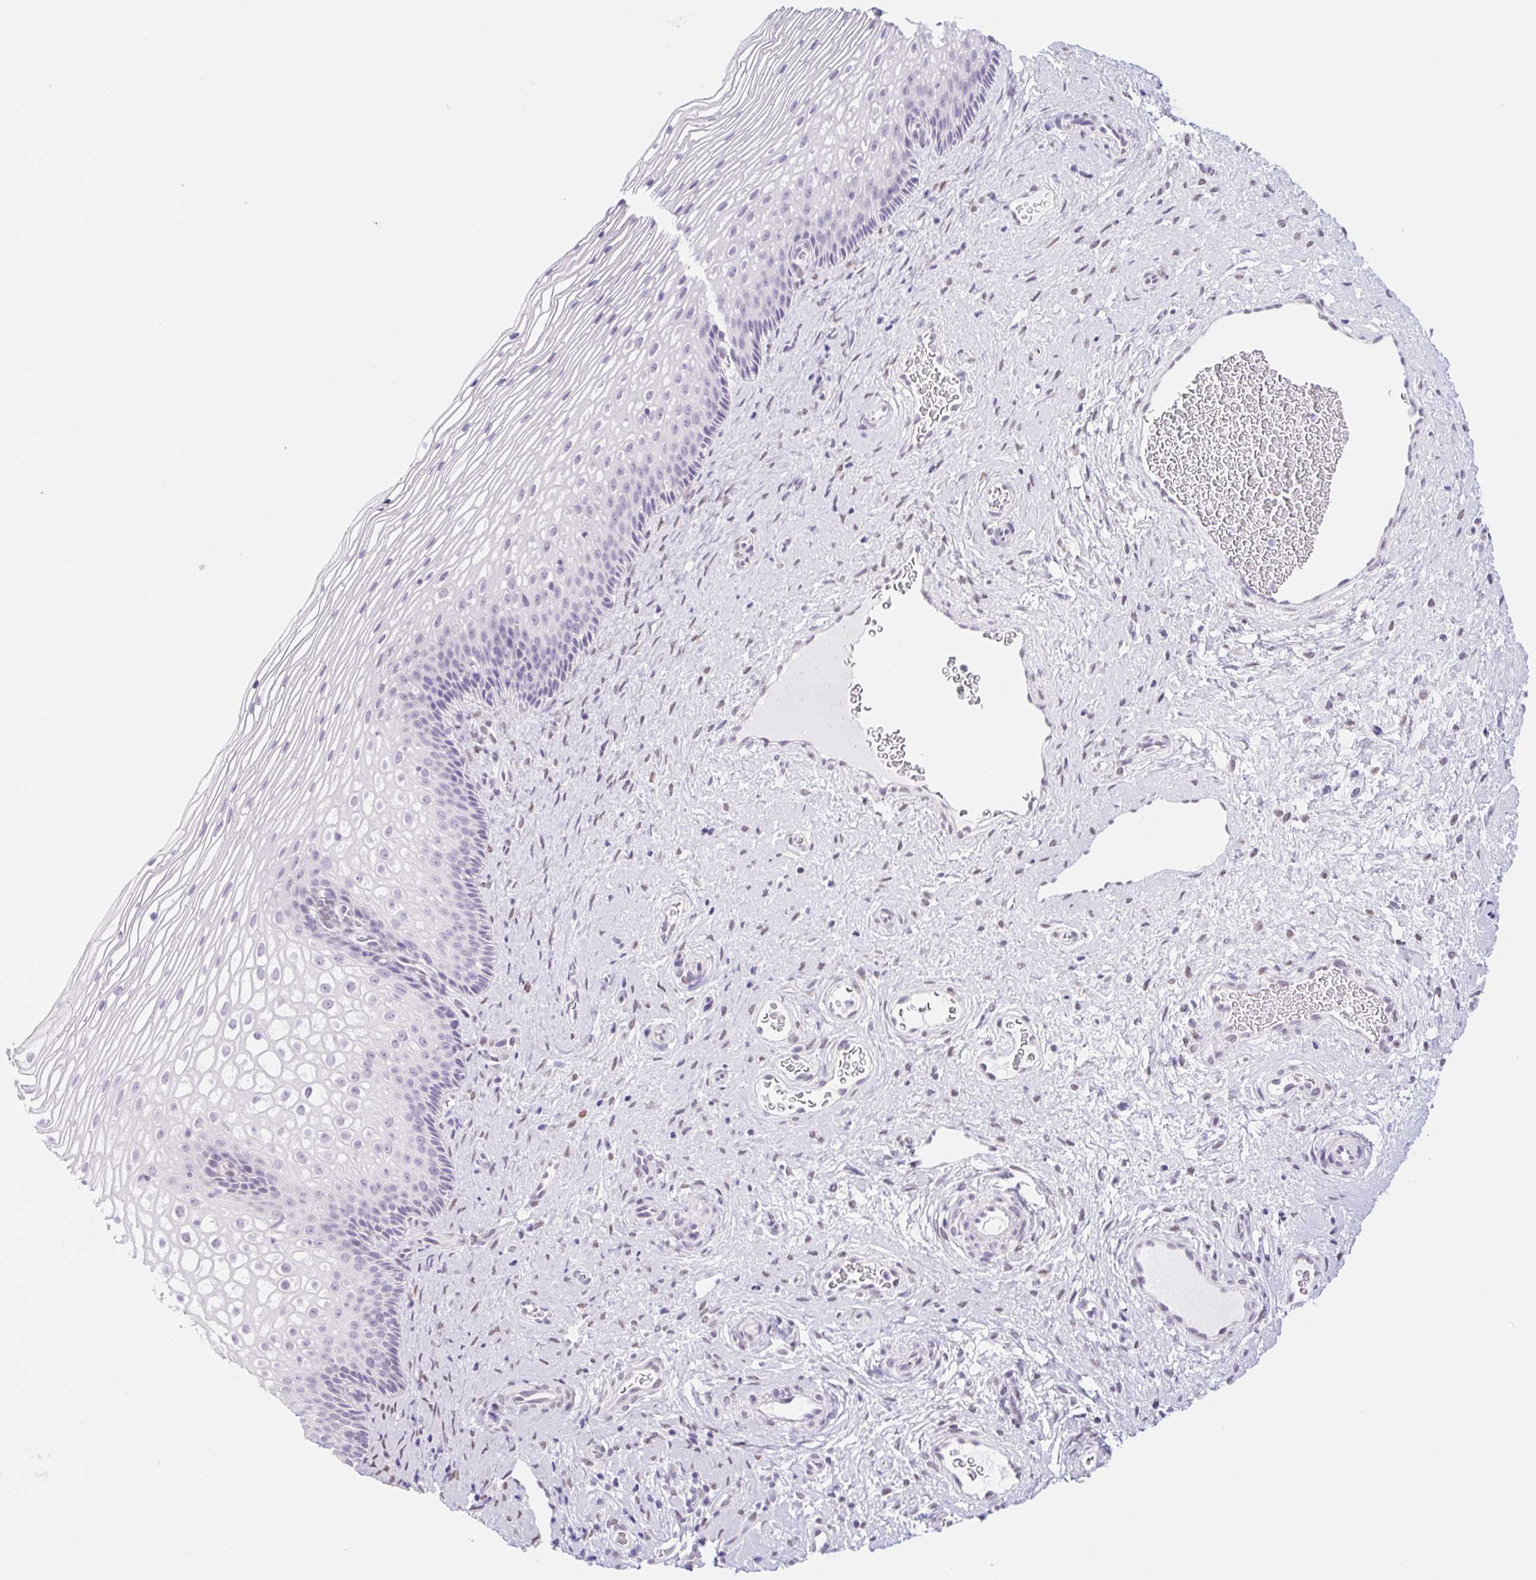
{"staining": {"intensity": "negative", "quantity": "none", "location": "none"}, "tissue": "cervix", "cell_type": "Glandular cells", "image_type": "normal", "snomed": [{"axis": "morphology", "description": "Normal tissue, NOS"}, {"axis": "topography", "description": "Cervix"}], "caption": "There is no significant staining in glandular cells of cervix. Nuclei are stained in blue.", "gene": "CAND1", "patient": {"sex": "female", "age": 34}}